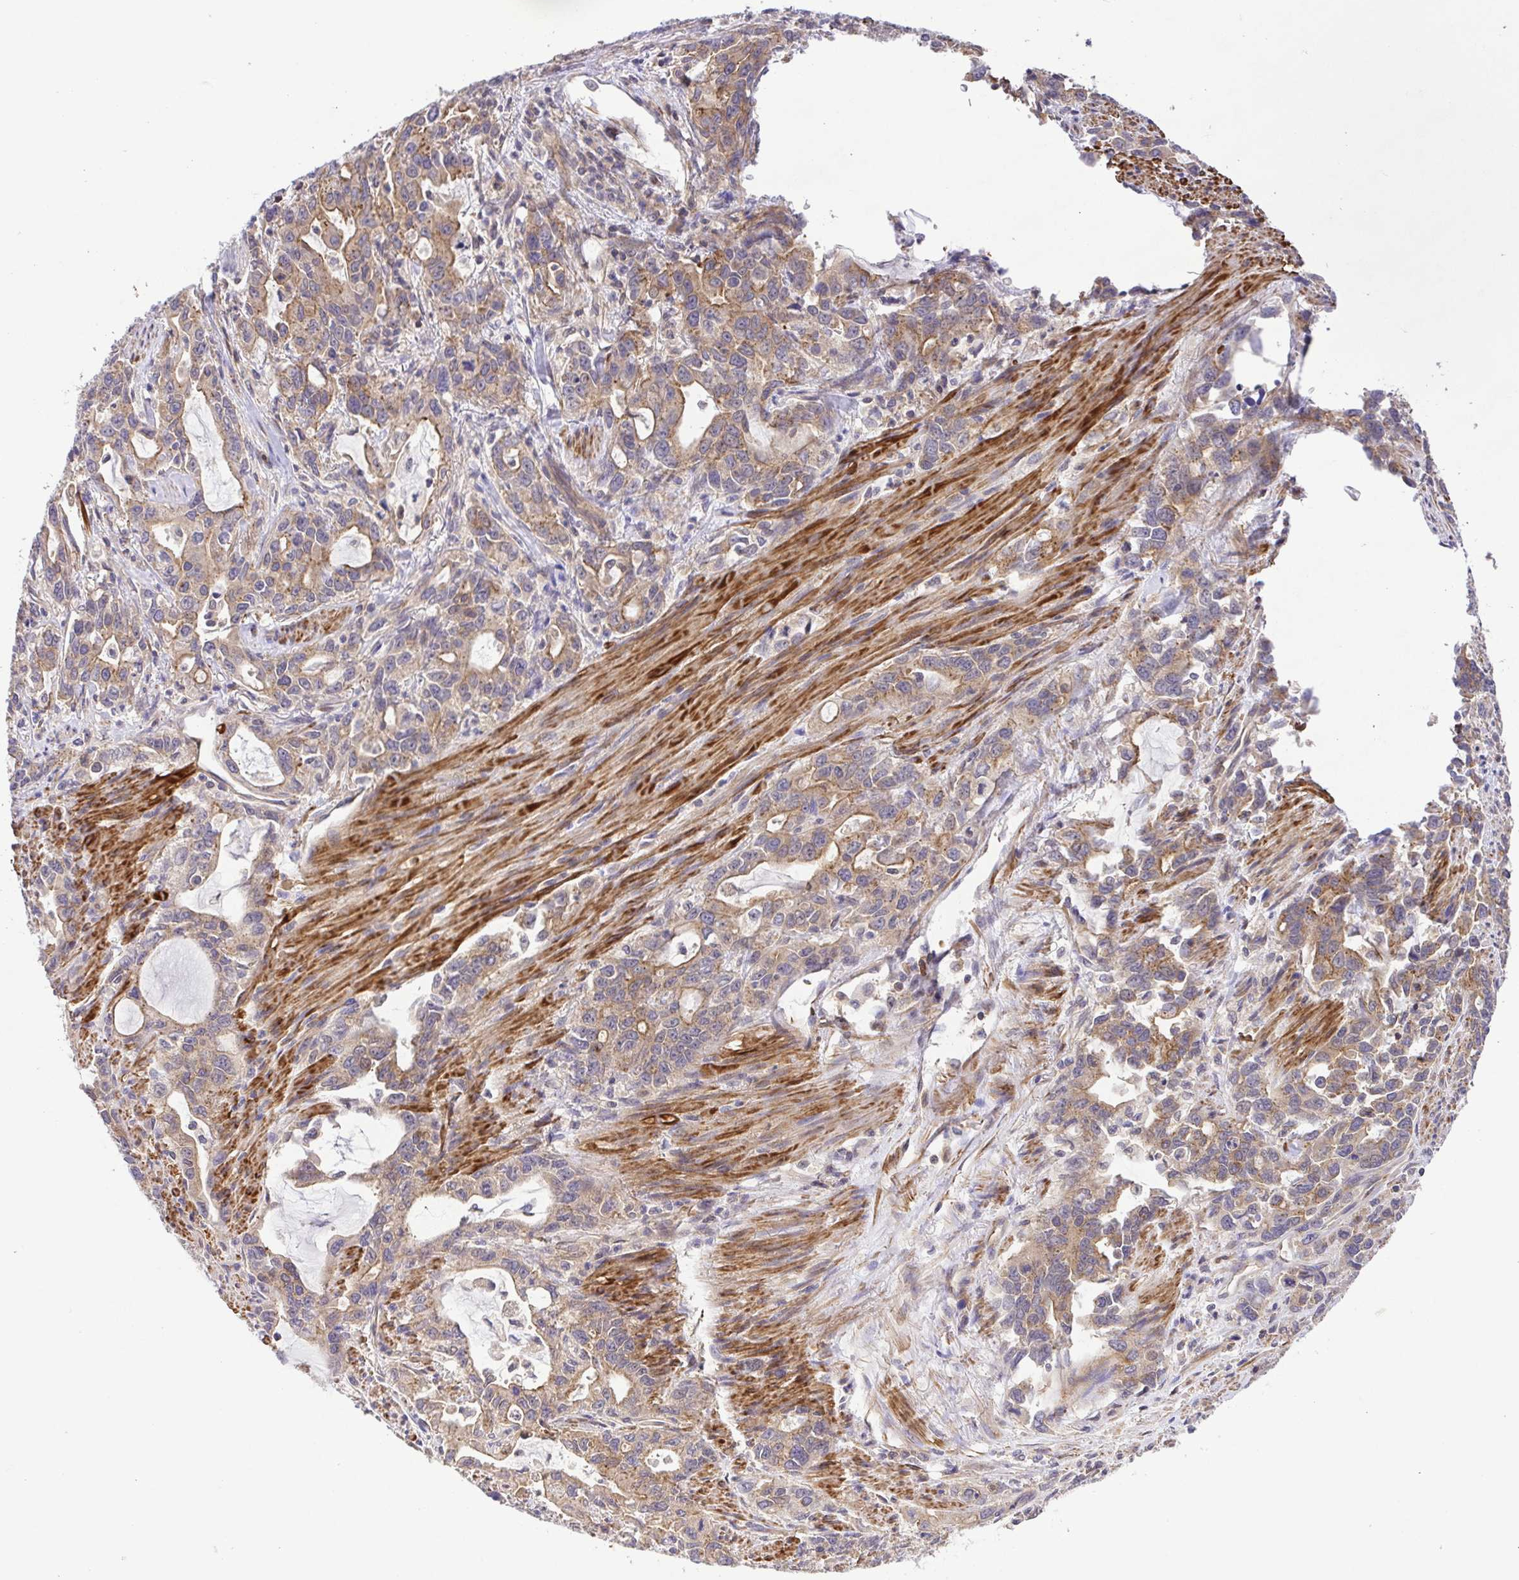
{"staining": {"intensity": "weak", "quantity": "25%-75%", "location": "cytoplasmic/membranous"}, "tissue": "stomach cancer", "cell_type": "Tumor cells", "image_type": "cancer", "snomed": [{"axis": "morphology", "description": "Adenocarcinoma, NOS"}, {"axis": "topography", "description": "Stomach, upper"}], "caption": "Protein staining of stomach cancer tissue displays weak cytoplasmic/membranous staining in about 25%-75% of tumor cells. The protein of interest is shown in brown color, while the nuclei are stained blue.", "gene": "IDE", "patient": {"sex": "male", "age": 85}}